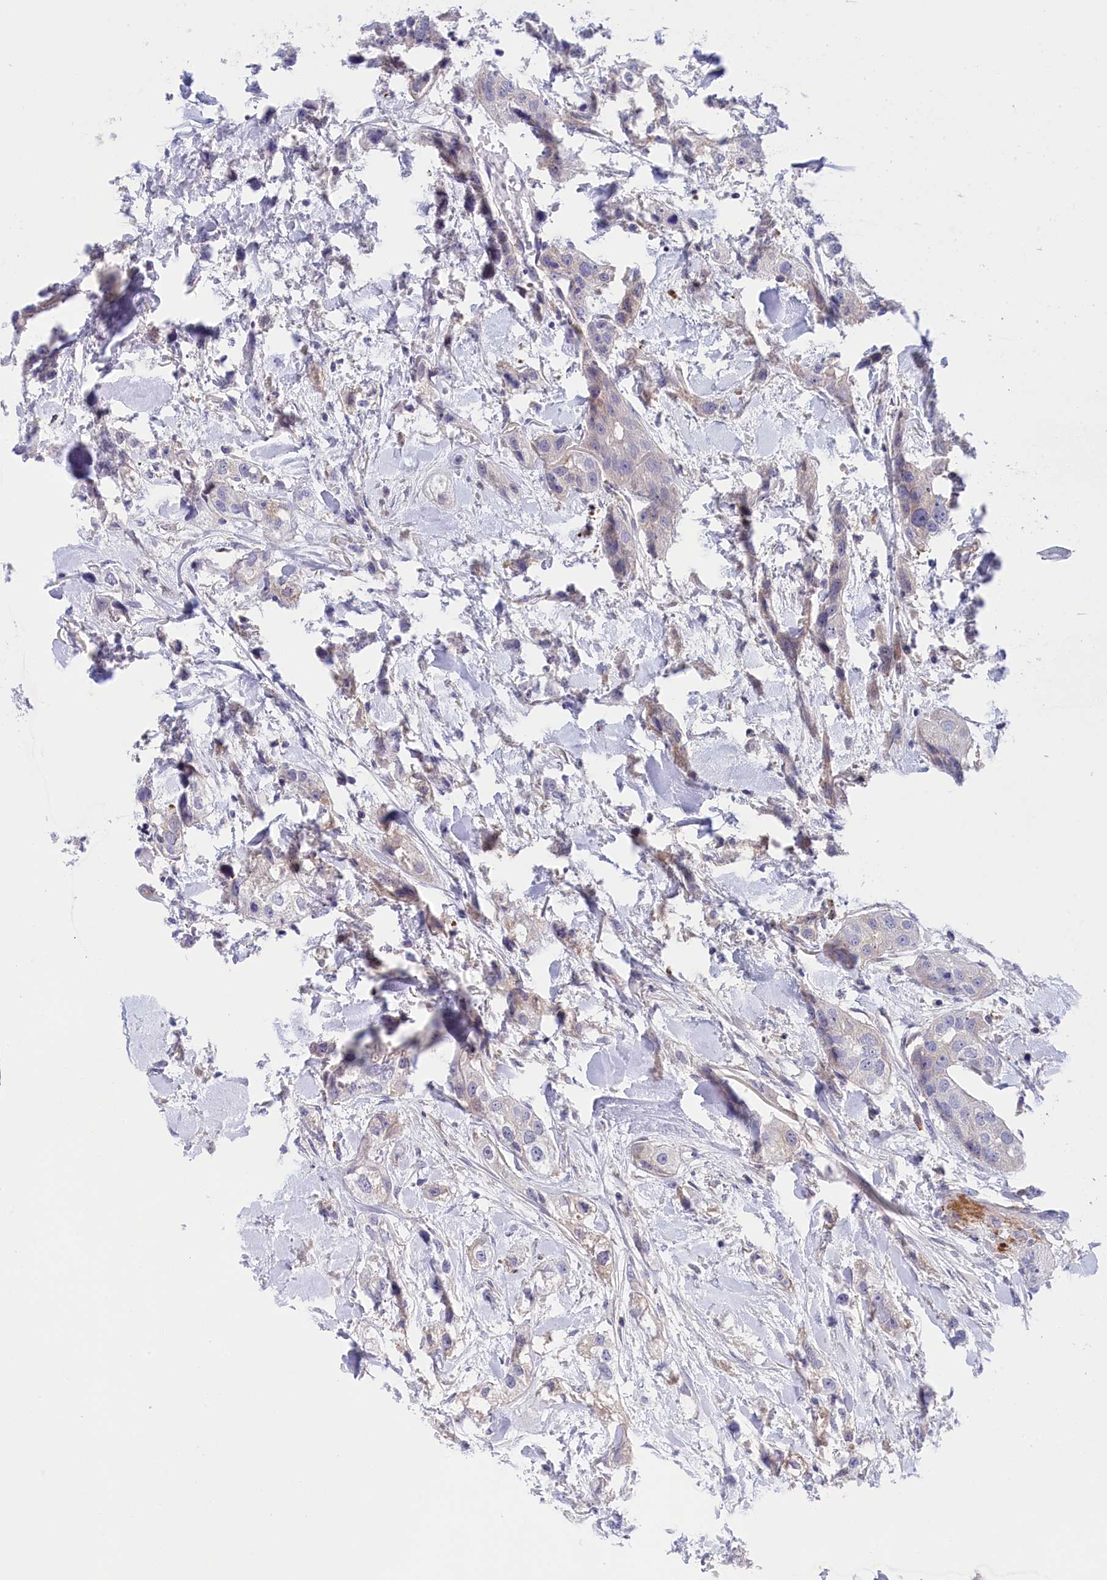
{"staining": {"intensity": "negative", "quantity": "none", "location": "none"}, "tissue": "head and neck cancer", "cell_type": "Tumor cells", "image_type": "cancer", "snomed": [{"axis": "morphology", "description": "Normal tissue, NOS"}, {"axis": "morphology", "description": "Squamous cell carcinoma, NOS"}, {"axis": "topography", "description": "Skeletal muscle"}, {"axis": "topography", "description": "Head-Neck"}], "caption": "Head and neck squamous cell carcinoma stained for a protein using IHC demonstrates no positivity tumor cells.", "gene": "STYX", "patient": {"sex": "male", "age": 51}}